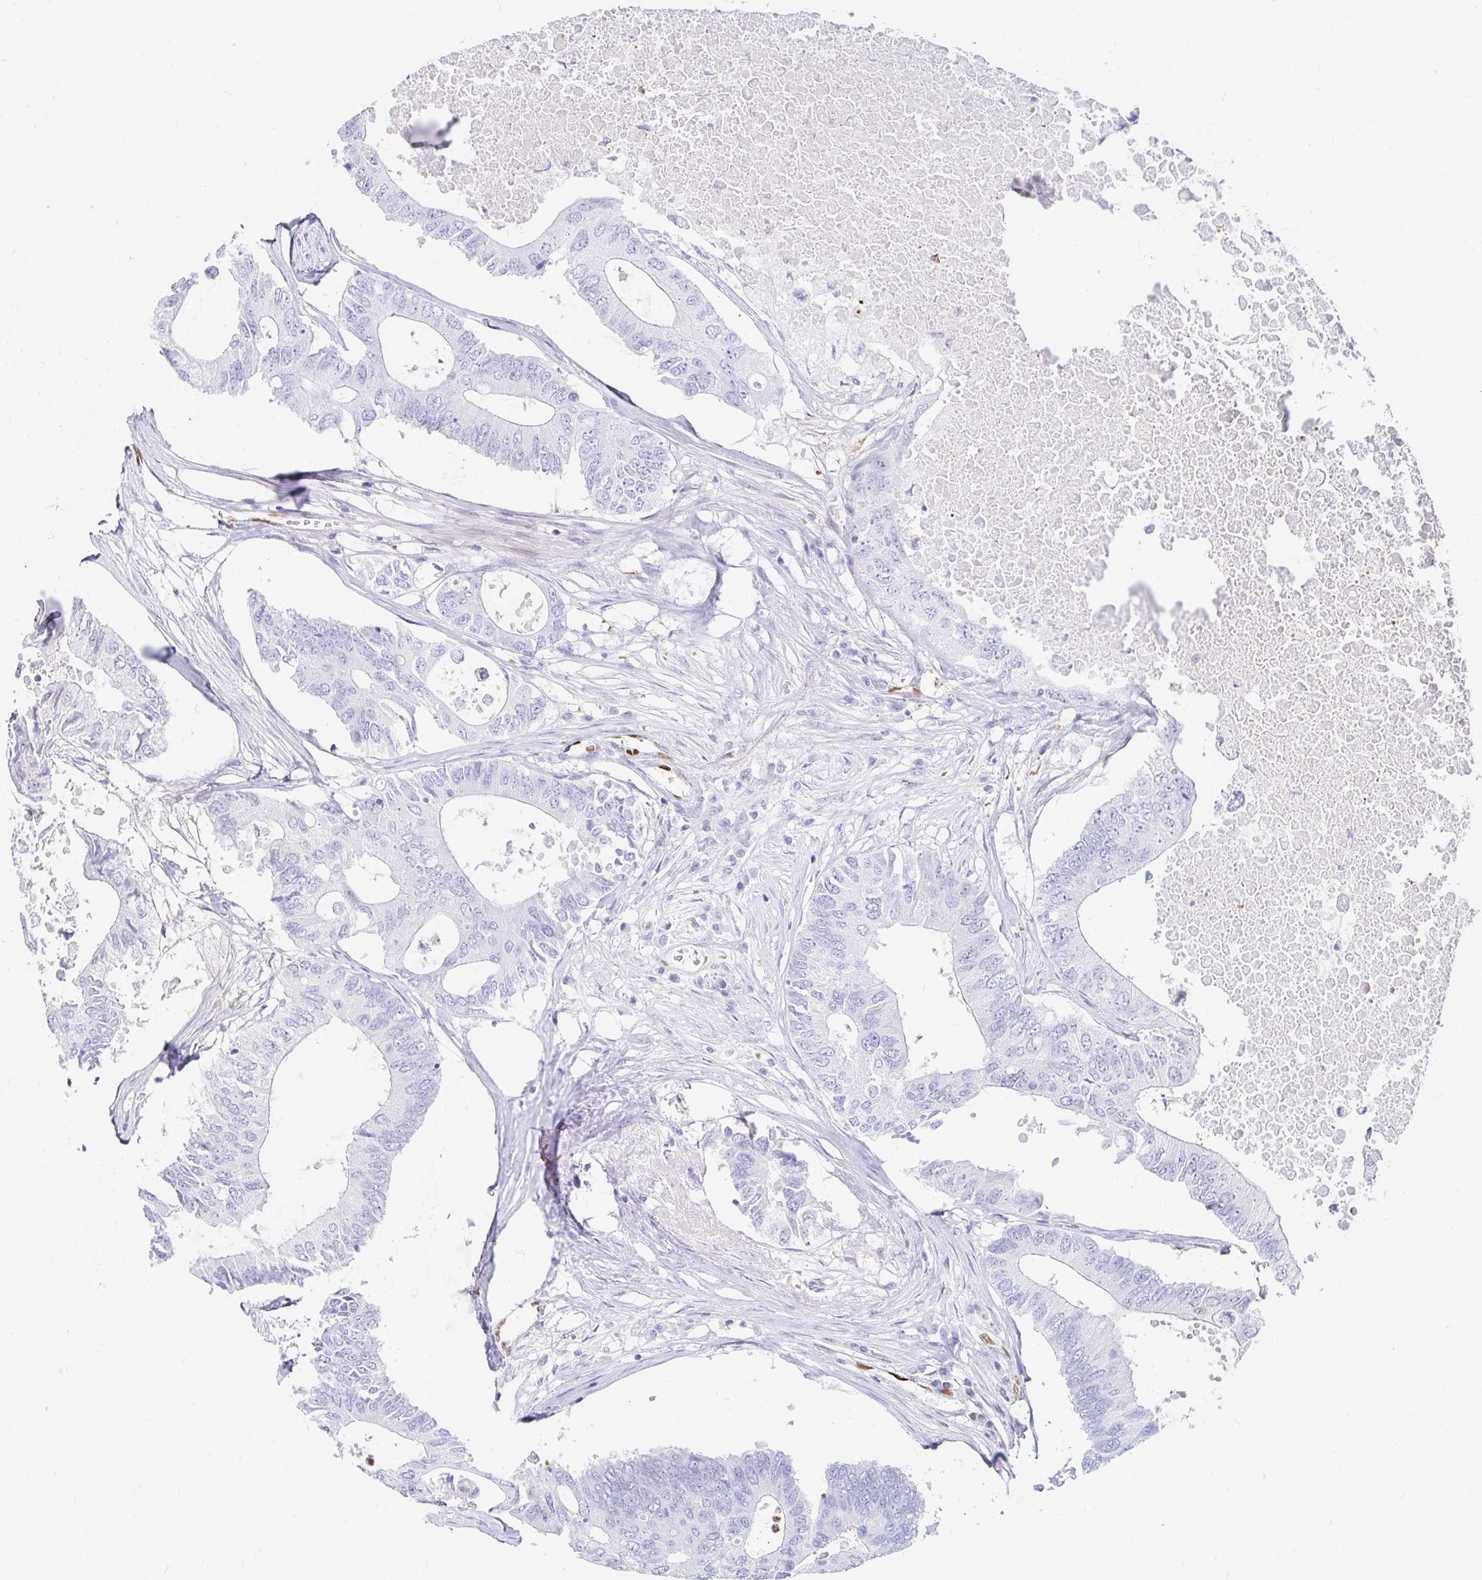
{"staining": {"intensity": "negative", "quantity": "none", "location": "none"}, "tissue": "colorectal cancer", "cell_type": "Tumor cells", "image_type": "cancer", "snomed": [{"axis": "morphology", "description": "Adenocarcinoma, NOS"}, {"axis": "topography", "description": "Colon"}], "caption": "Tumor cells are negative for protein expression in human colorectal cancer (adenocarcinoma).", "gene": "HINFP", "patient": {"sex": "male", "age": 71}}